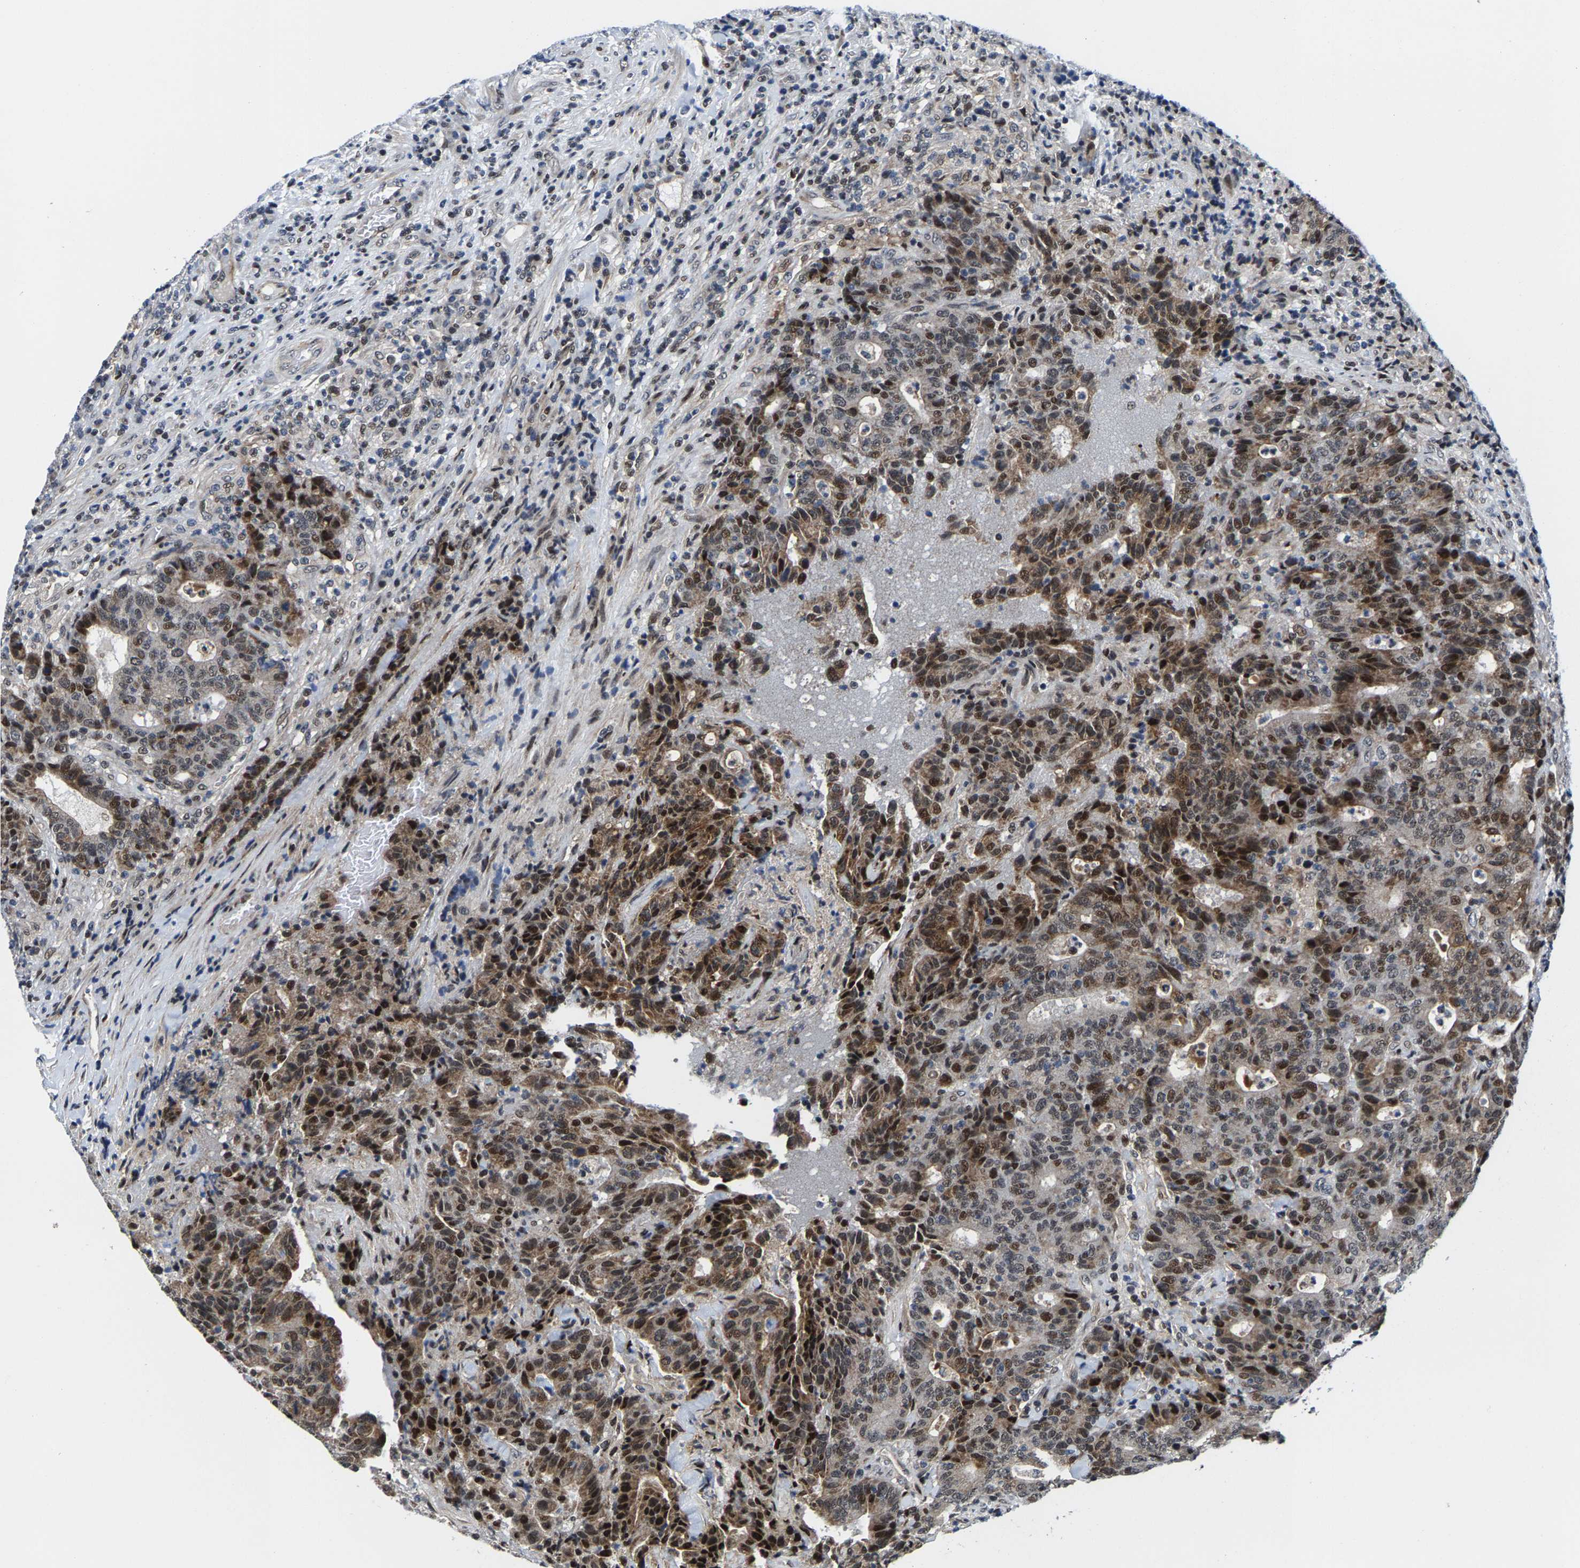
{"staining": {"intensity": "moderate", "quantity": "25%-75%", "location": "cytoplasmic/membranous,nuclear"}, "tissue": "colorectal cancer", "cell_type": "Tumor cells", "image_type": "cancer", "snomed": [{"axis": "morphology", "description": "Adenocarcinoma, NOS"}, {"axis": "topography", "description": "Colon"}], "caption": "Immunohistochemical staining of colorectal cancer (adenocarcinoma) displays moderate cytoplasmic/membranous and nuclear protein expression in approximately 25%-75% of tumor cells. Using DAB (brown) and hematoxylin (blue) stains, captured at high magnification using brightfield microscopy.", "gene": "GTPBP10", "patient": {"sex": "female", "age": 75}}